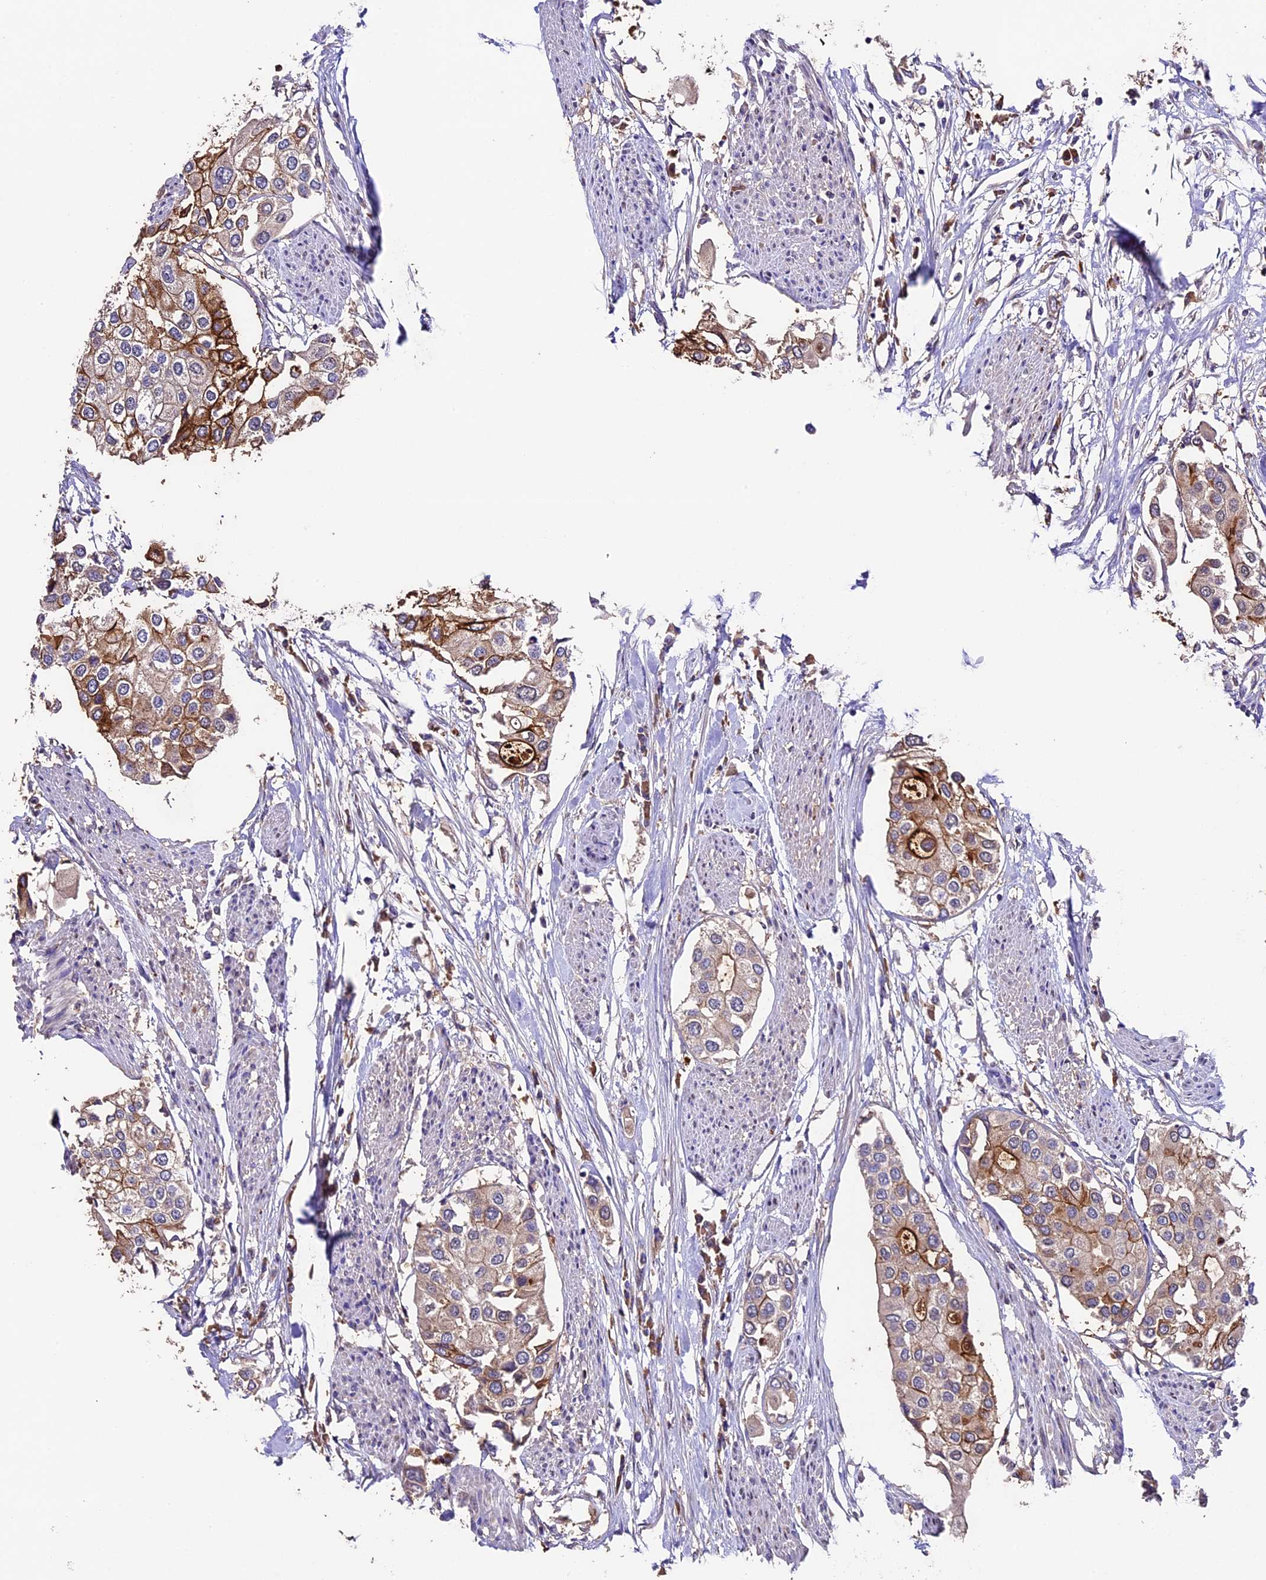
{"staining": {"intensity": "moderate", "quantity": "25%-75%", "location": "cytoplasmic/membranous"}, "tissue": "urothelial cancer", "cell_type": "Tumor cells", "image_type": "cancer", "snomed": [{"axis": "morphology", "description": "Urothelial carcinoma, High grade"}, {"axis": "topography", "description": "Urinary bladder"}], "caption": "This image demonstrates IHC staining of human urothelial carcinoma (high-grade), with medium moderate cytoplasmic/membranous positivity in approximately 25%-75% of tumor cells.", "gene": "SBNO2", "patient": {"sex": "male", "age": 64}}